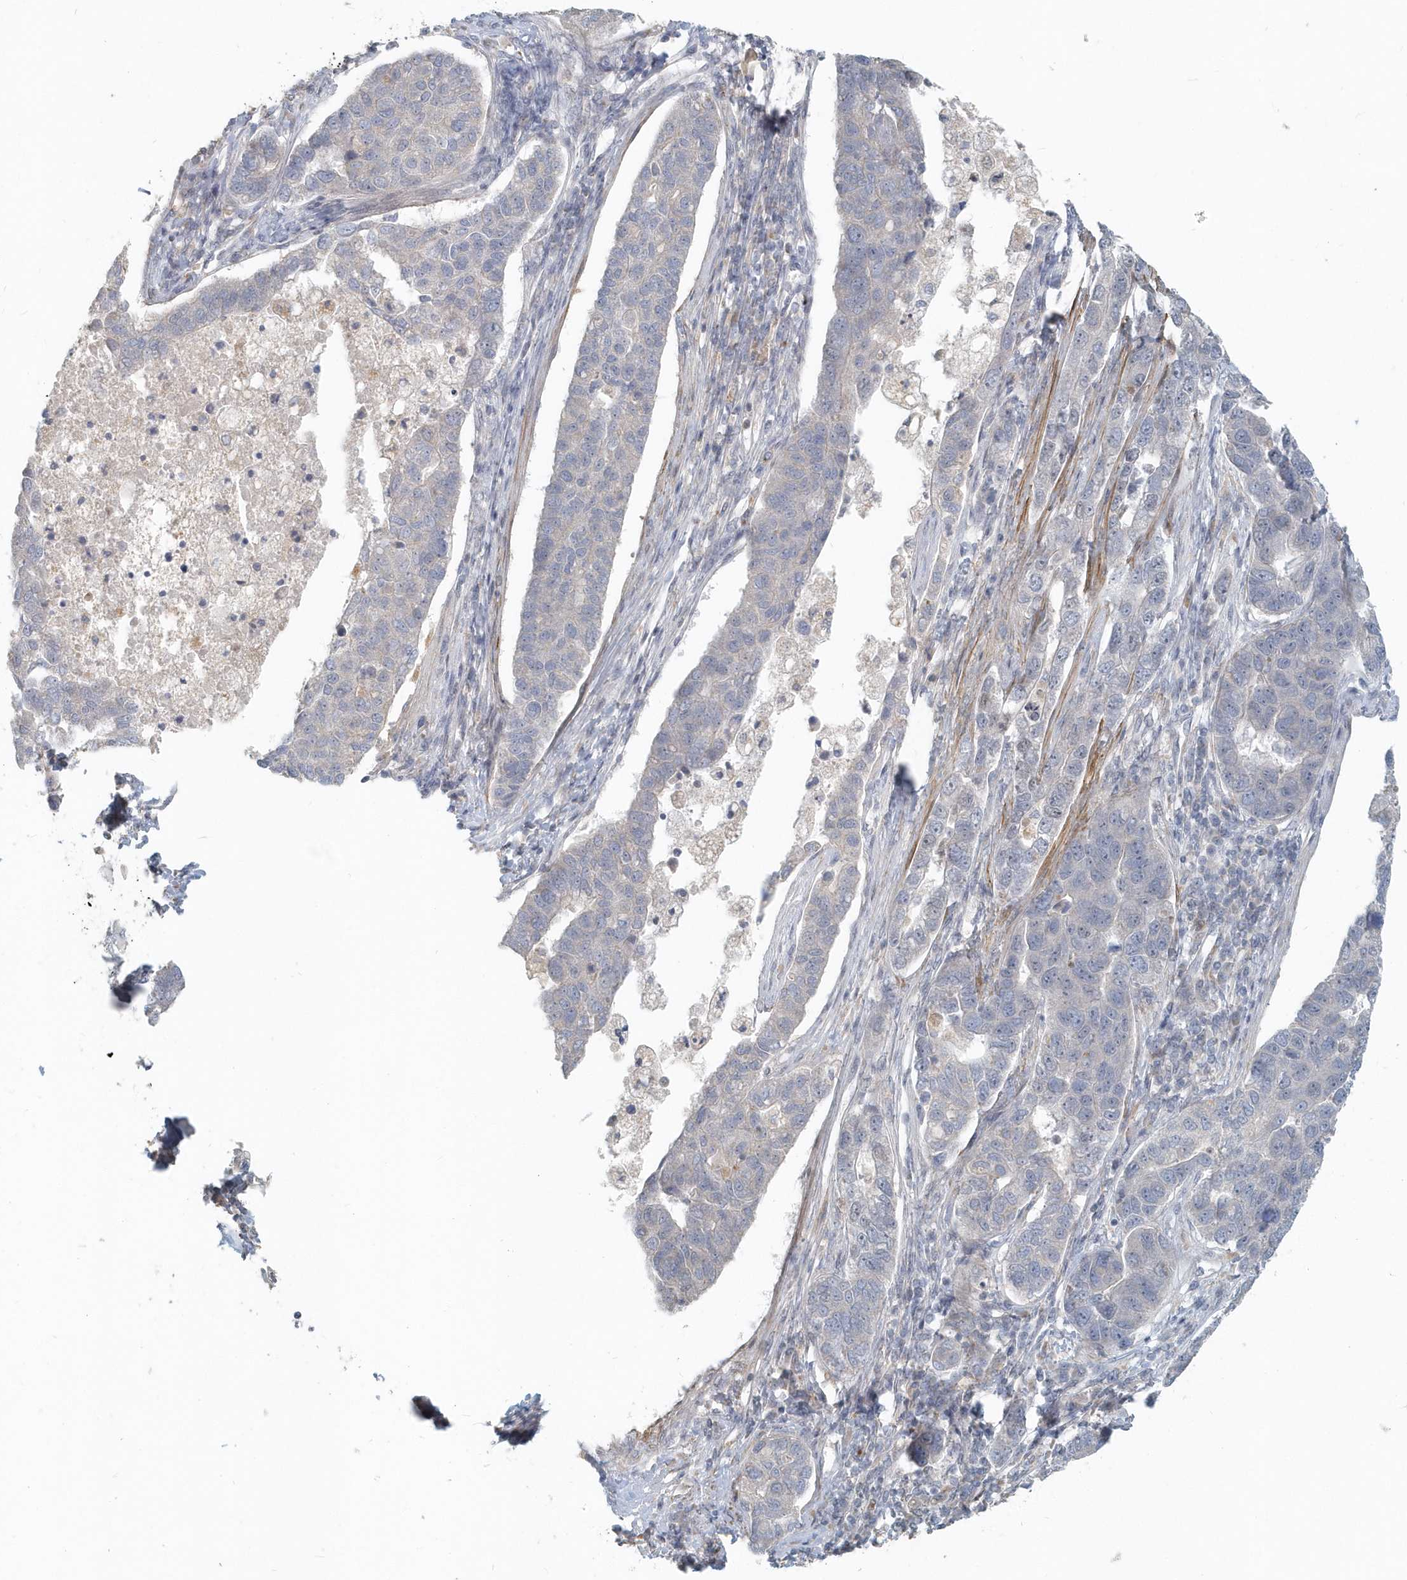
{"staining": {"intensity": "negative", "quantity": "none", "location": "none"}, "tissue": "pancreatic cancer", "cell_type": "Tumor cells", "image_type": "cancer", "snomed": [{"axis": "morphology", "description": "Adenocarcinoma, NOS"}, {"axis": "topography", "description": "Pancreas"}], "caption": "Immunohistochemical staining of human adenocarcinoma (pancreatic) shows no significant expression in tumor cells. (Immunohistochemistry, brightfield microscopy, high magnification).", "gene": "NAPB", "patient": {"sex": "female", "age": 61}}